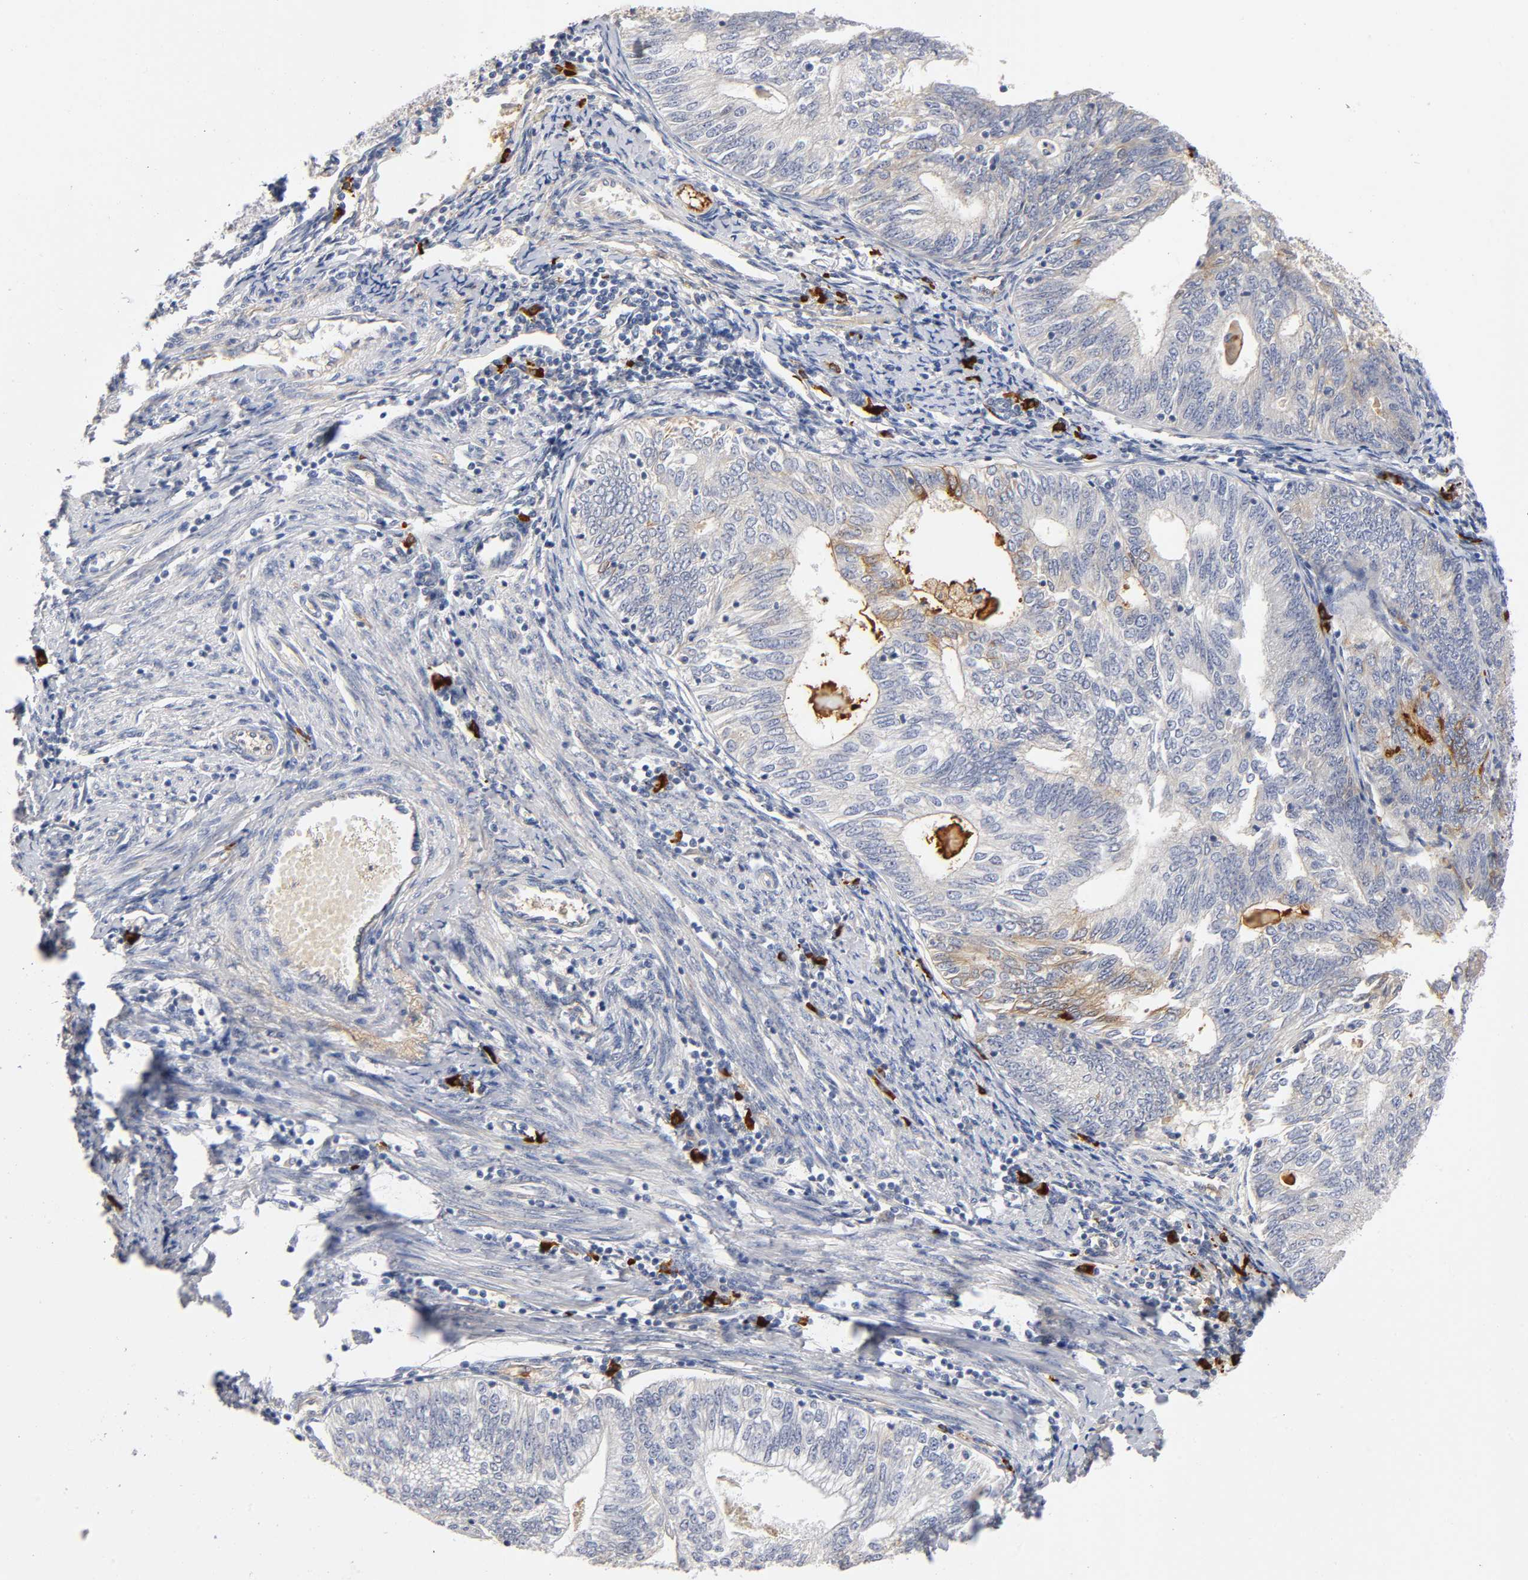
{"staining": {"intensity": "weak", "quantity": "25%-75%", "location": "cytoplasmic/membranous"}, "tissue": "endometrial cancer", "cell_type": "Tumor cells", "image_type": "cancer", "snomed": [{"axis": "morphology", "description": "Adenocarcinoma, NOS"}, {"axis": "topography", "description": "Endometrium"}], "caption": "Immunohistochemistry (IHC) image of neoplastic tissue: human endometrial cancer (adenocarcinoma) stained using immunohistochemistry (IHC) exhibits low levels of weak protein expression localized specifically in the cytoplasmic/membranous of tumor cells, appearing as a cytoplasmic/membranous brown color.", "gene": "NOVA1", "patient": {"sex": "female", "age": 69}}